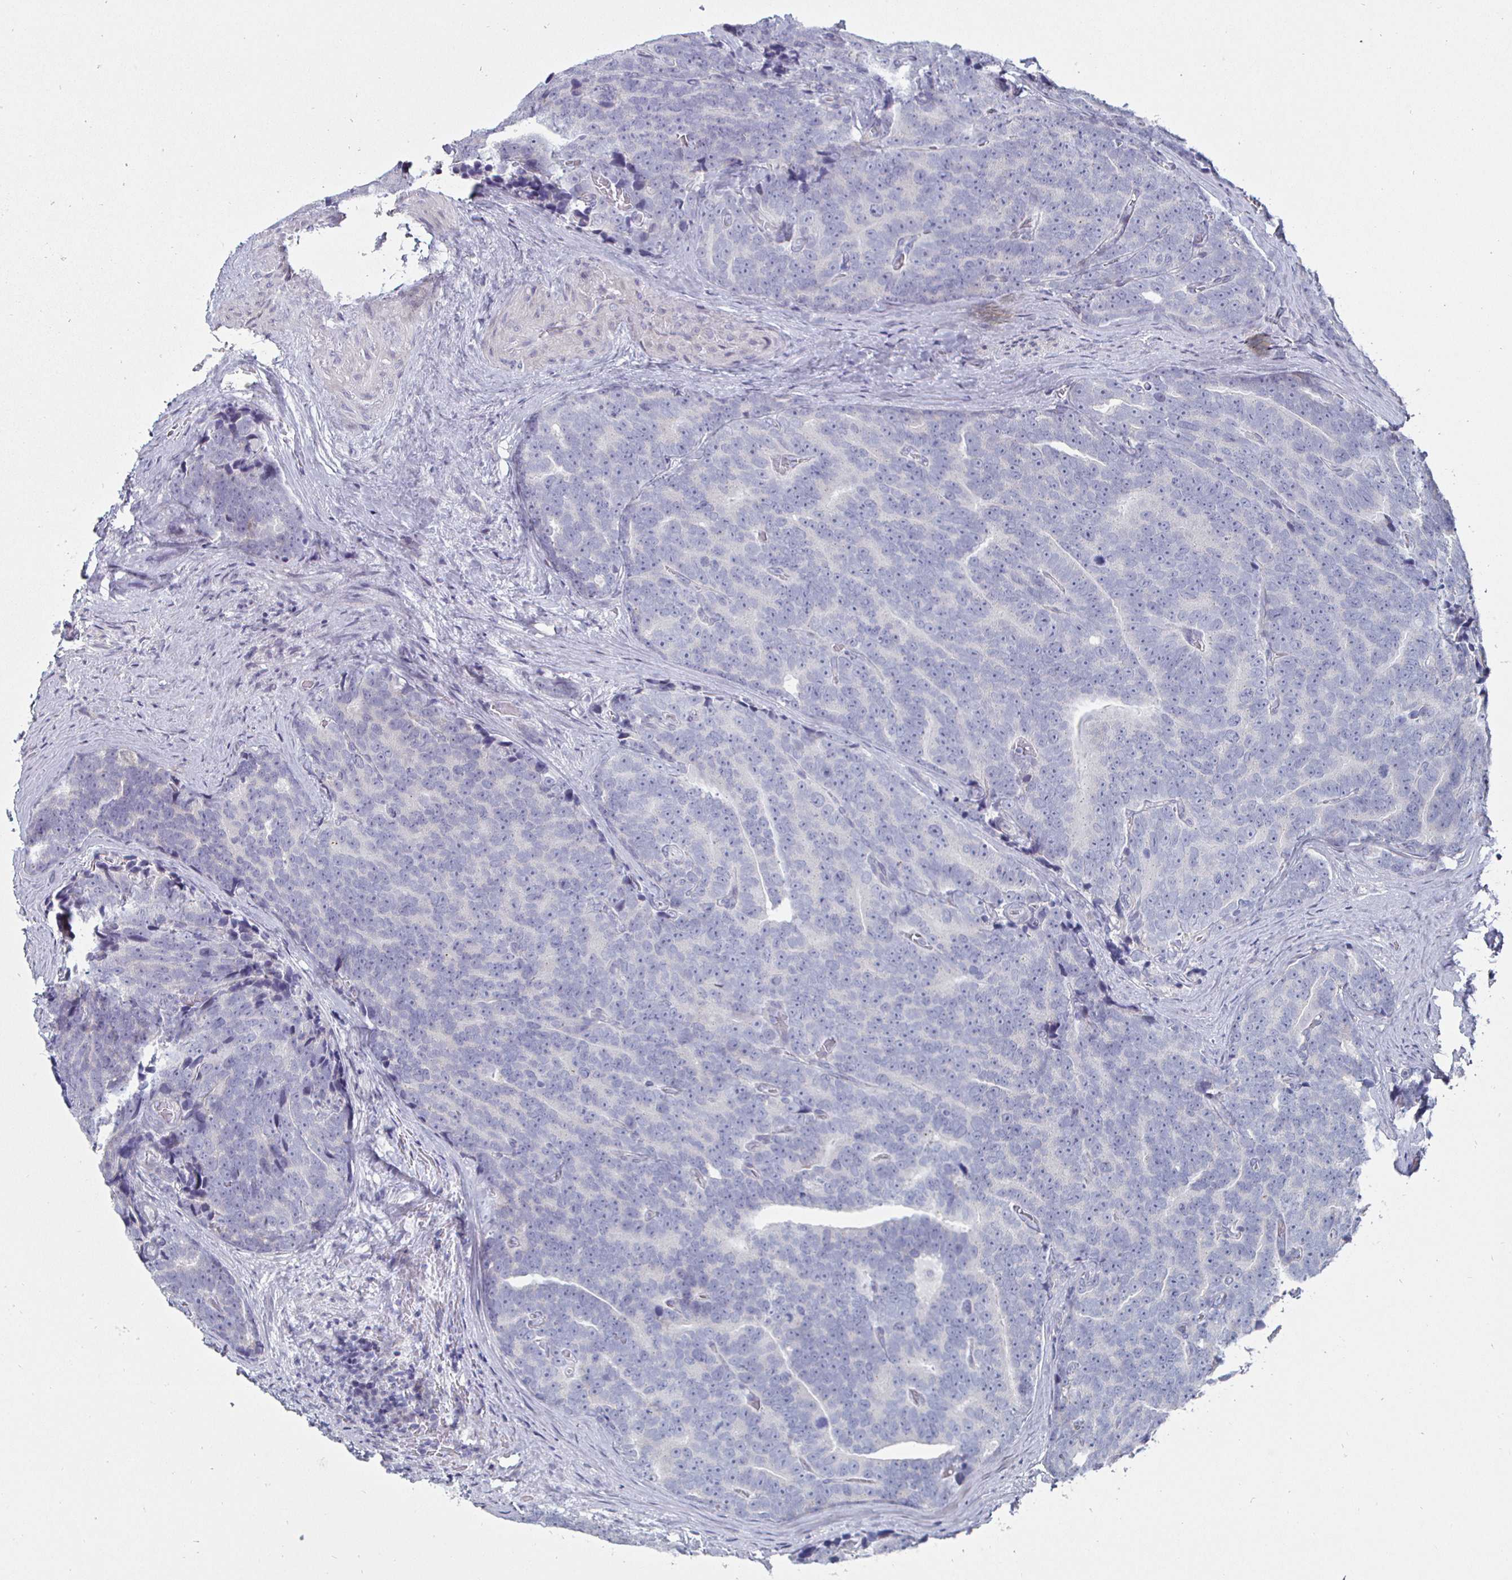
{"staining": {"intensity": "negative", "quantity": "none", "location": "none"}, "tissue": "prostate cancer", "cell_type": "Tumor cells", "image_type": "cancer", "snomed": [{"axis": "morphology", "description": "Adenocarcinoma, Low grade"}, {"axis": "topography", "description": "Prostate"}], "caption": "Prostate cancer (low-grade adenocarcinoma) stained for a protein using immunohistochemistry reveals no positivity tumor cells.", "gene": "DMRTB1", "patient": {"sex": "male", "age": 62}}